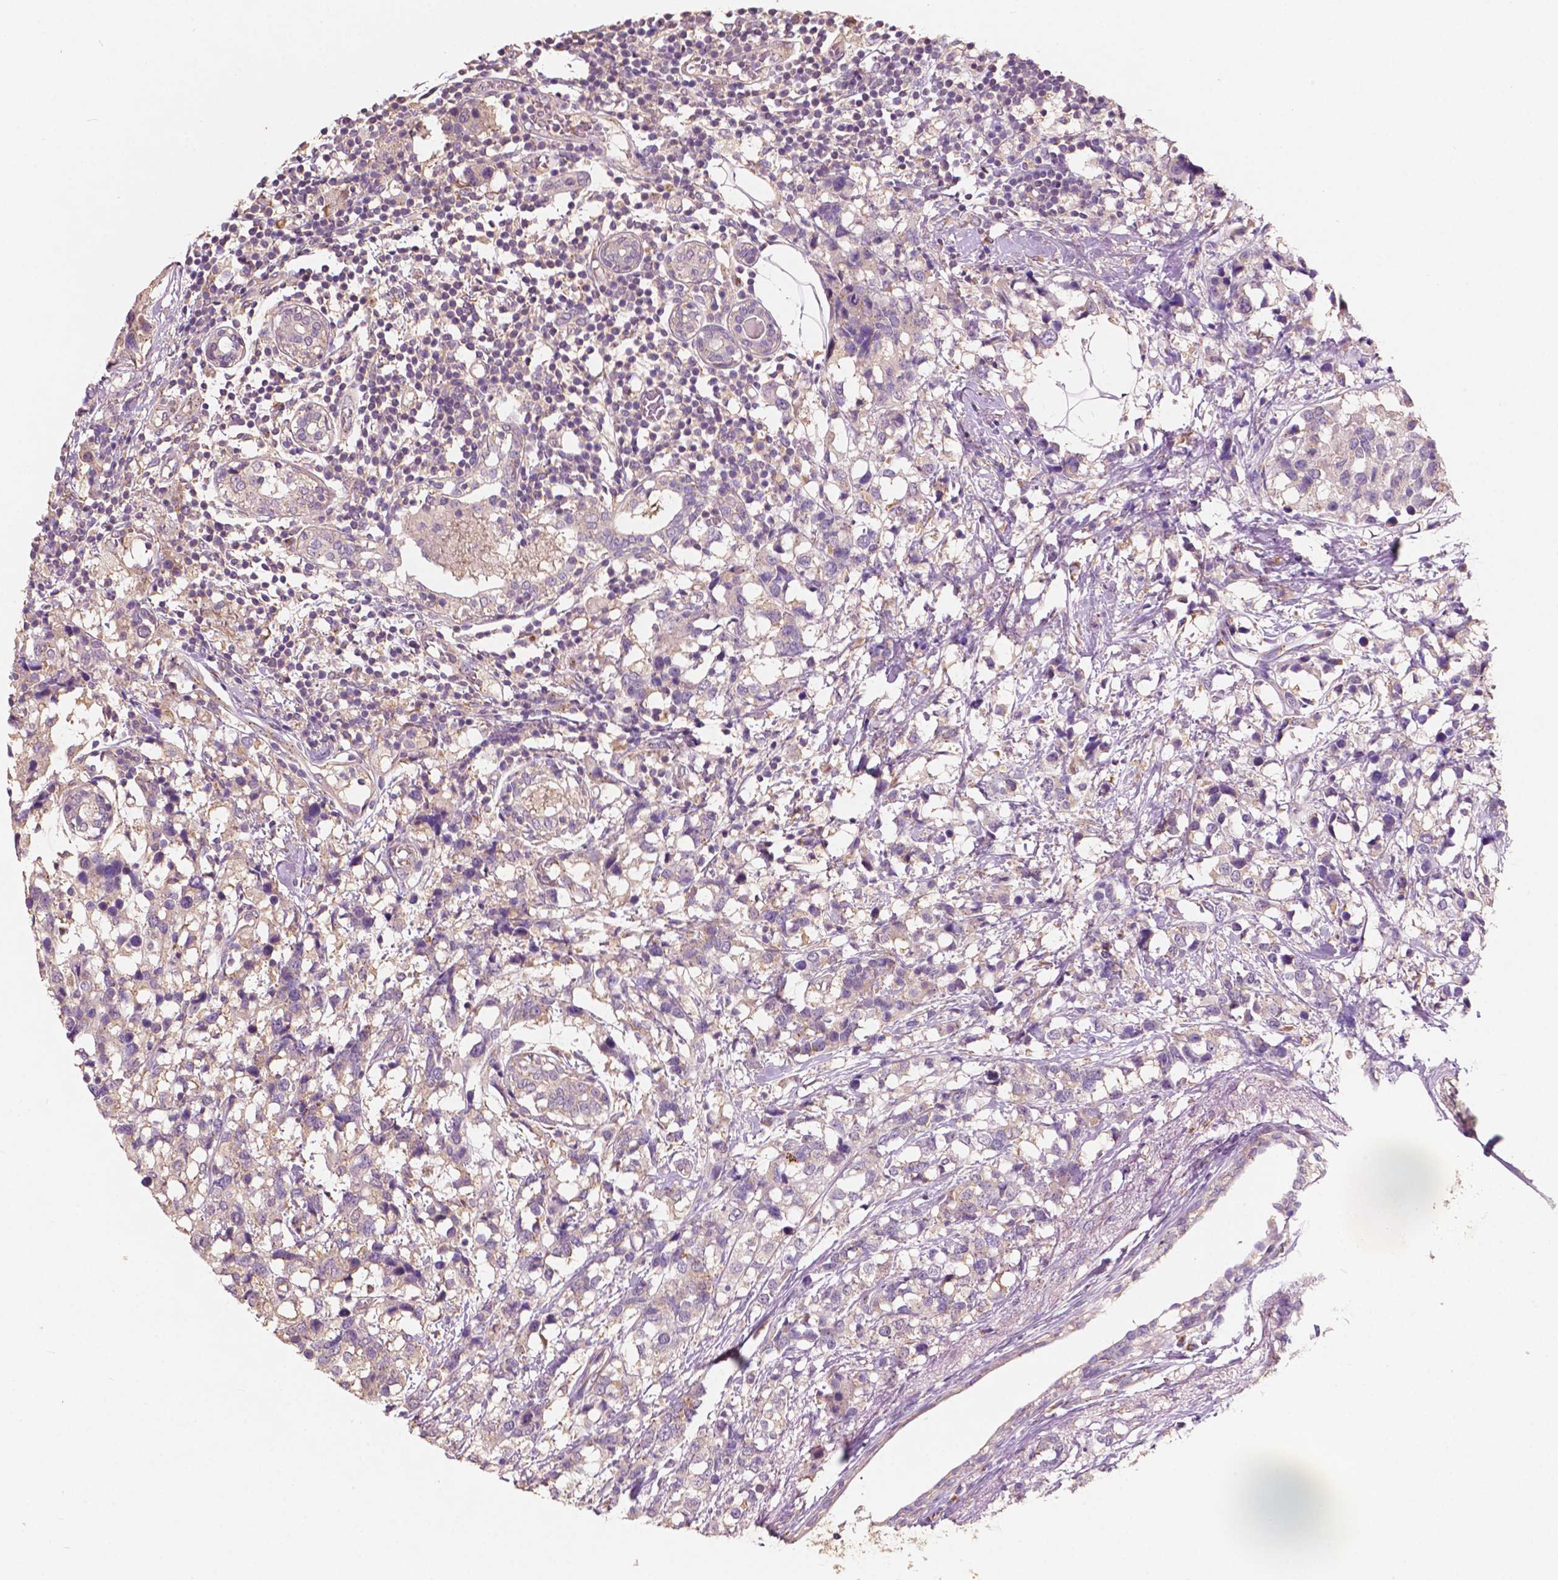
{"staining": {"intensity": "weak", "quantity": "25%-75%", "location": "cytoplasmic/membranous"}, "tissue": "breast cancer", "cell_type": "Tumor cells", "image_type": "cancer", "snomed": [{"axis": "morphology", "description": "Lobular carcinoma"}, {"axis": "topography", "description": "Breast"}], "caption": "High-power microscopy captured an immunohistochemistry (IHC) histopathology image of breast cancer (lobular carcinoma), revealing weak cytoplasmic/membranous expression in about 25%-75% of tumor cells.", "gene": "CHPT1", "patient": {"sex": "female", "age": 59}}